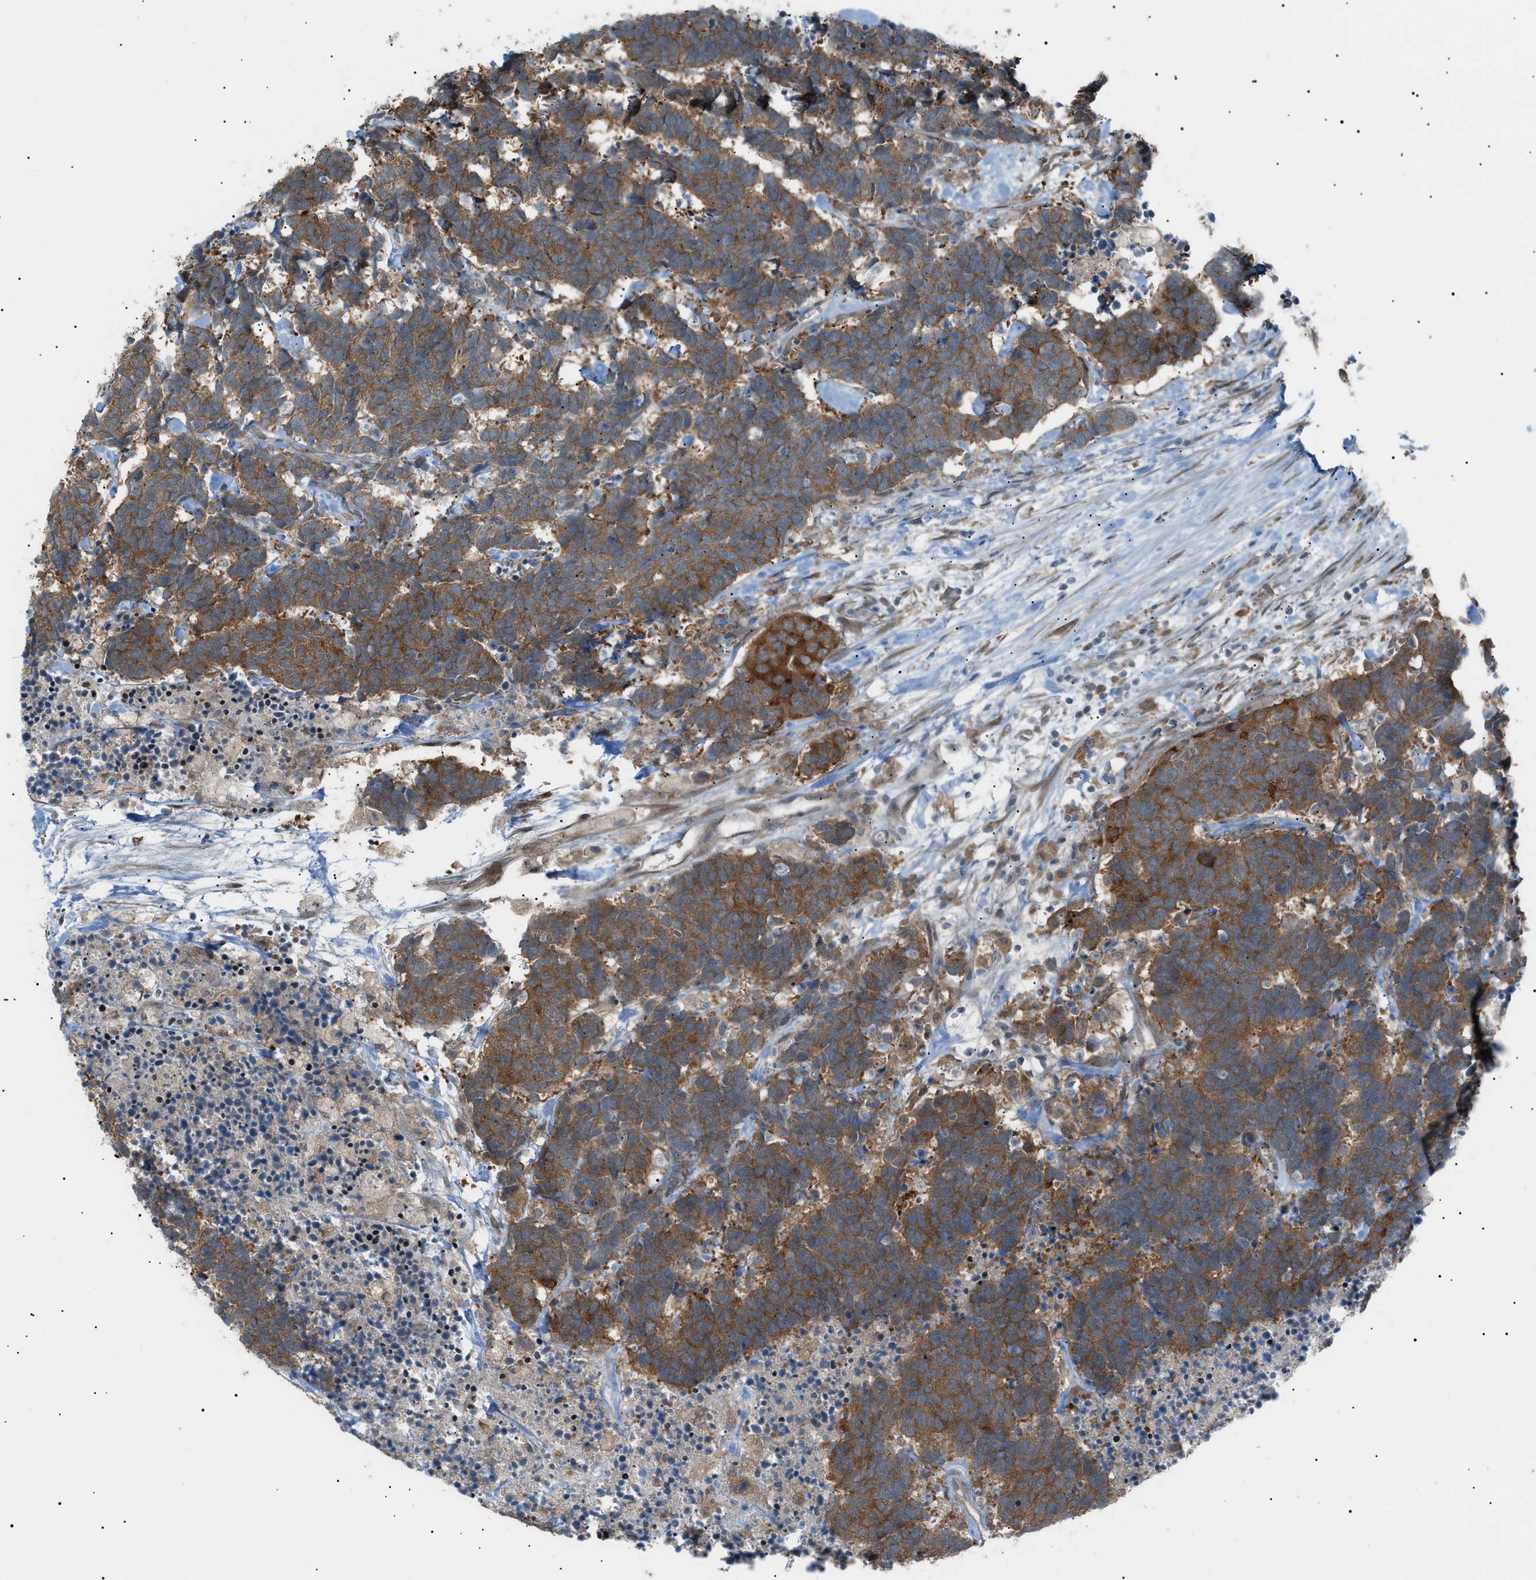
{"staining": {"intensity": "moderate", "quantity": ">75%", "location": "cytoplasmic/membranous"}, "tissue": "carcinoid", "cell_type": "Tumor cells", "image_type": "cancer", "snomed": [{"axis": "morphology", "description": "Carcinoma, NOS"}, {"axis": "morphology", "description": "Carcinoid, malignant, NOS"}, {"axis": "topography", "description": "Urinary bladder"}], "caption": "High-power microscopy captured an immunohistochemistry (IHC) image of carcinoma, revealing moderate cytoplasmic/membranous positivity in approximately >75% of tumor cells. Ihc stains the protein of interest in brown and the nuclei are stained blue.", "gene": "LPIN2", "patient": {"sex": "male", "age": 57}}